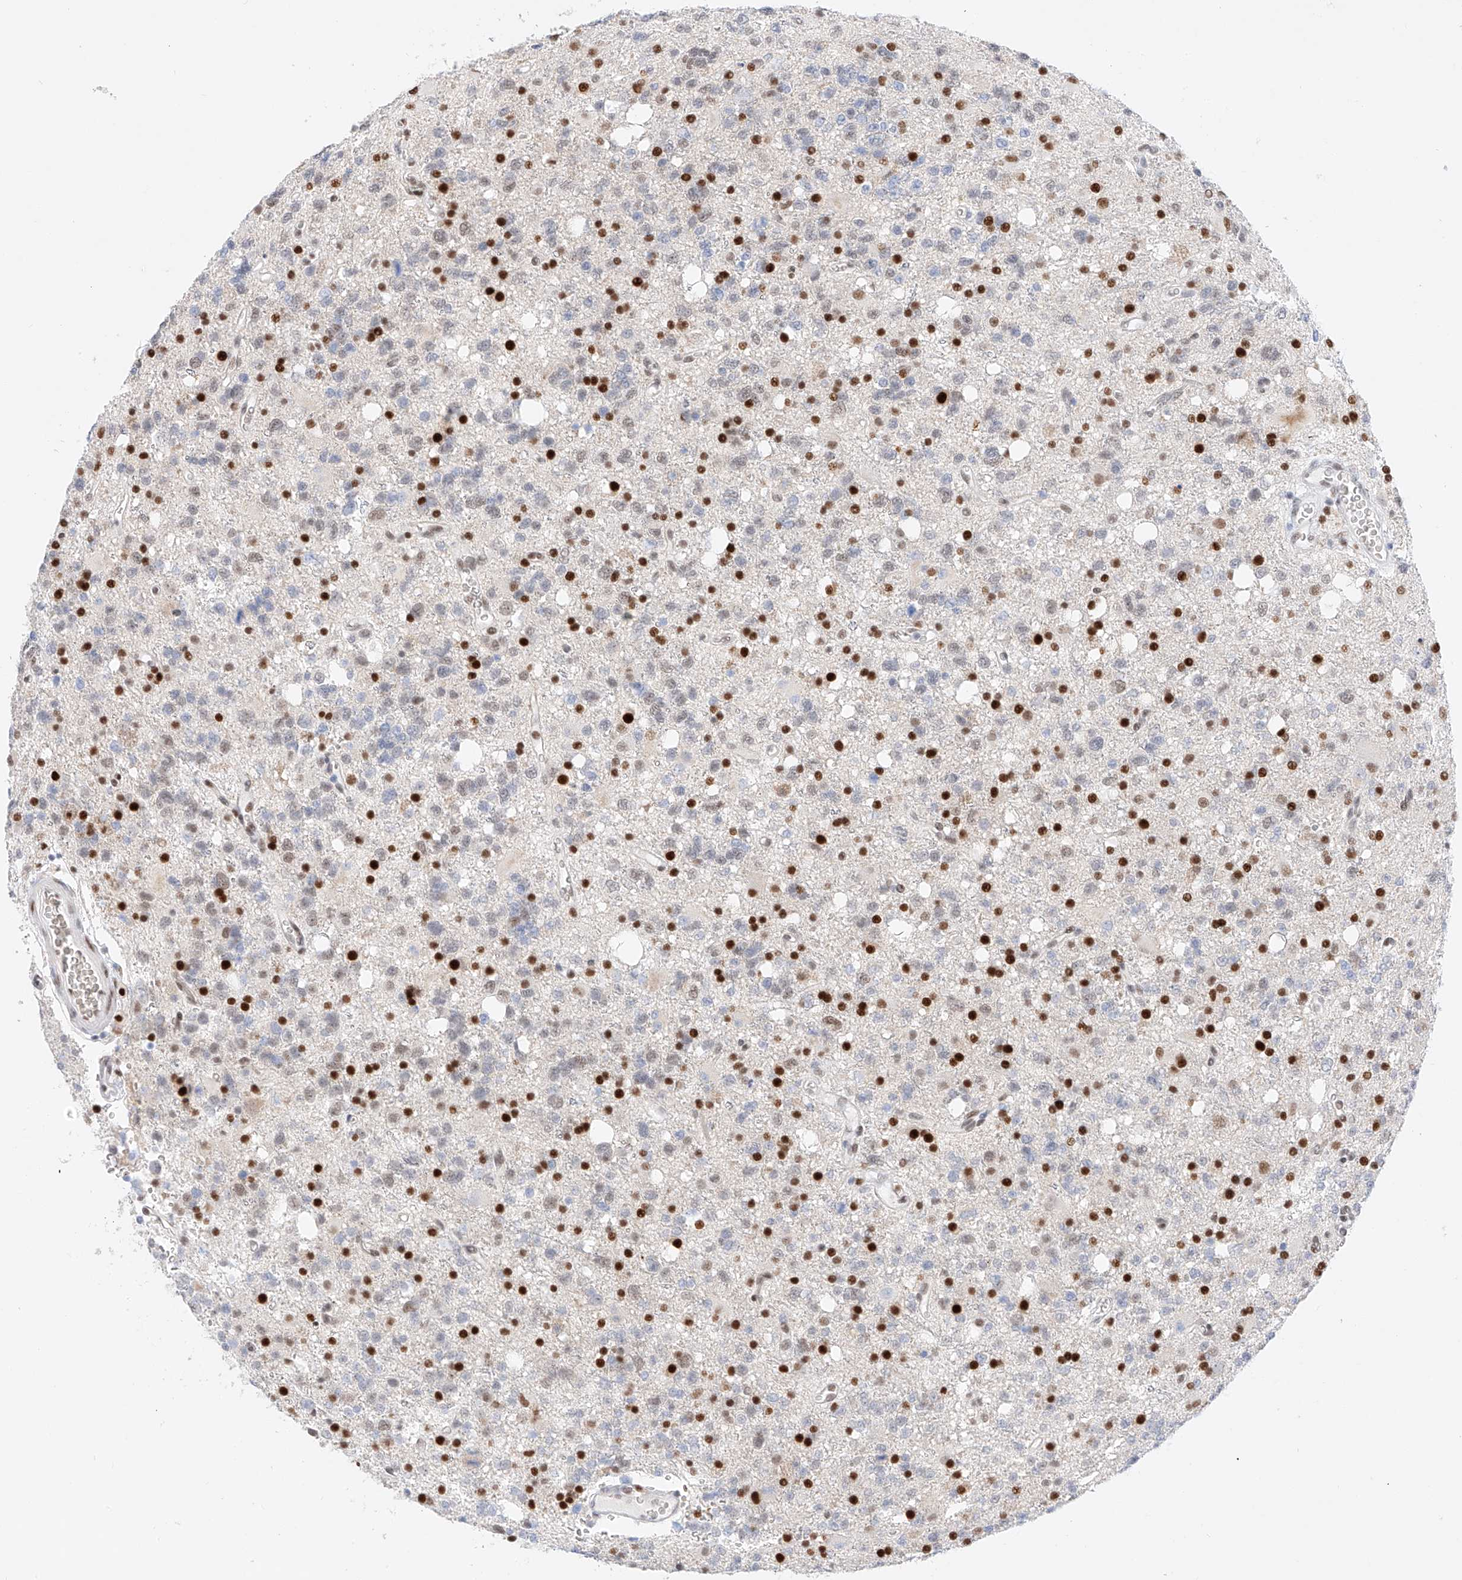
{"staining": {"intensity": "strong", "quantity": "25%-75%", "location": "nuclear"}, "tissue": "glioma", "cell_type": "Tumor cells", "image_type": "cancer", "snomed": [{"axis": "morphology", "description": "Glioma, malignant, High grade"}, {"axis": "topography", "description": "Brain"}], "caption": "Human malignant glioma (high-grade) stained with a protein marker displays strong staining in tumor cells.", "gene": "APIP", "patient": {"sex": "female", "age": 62}}